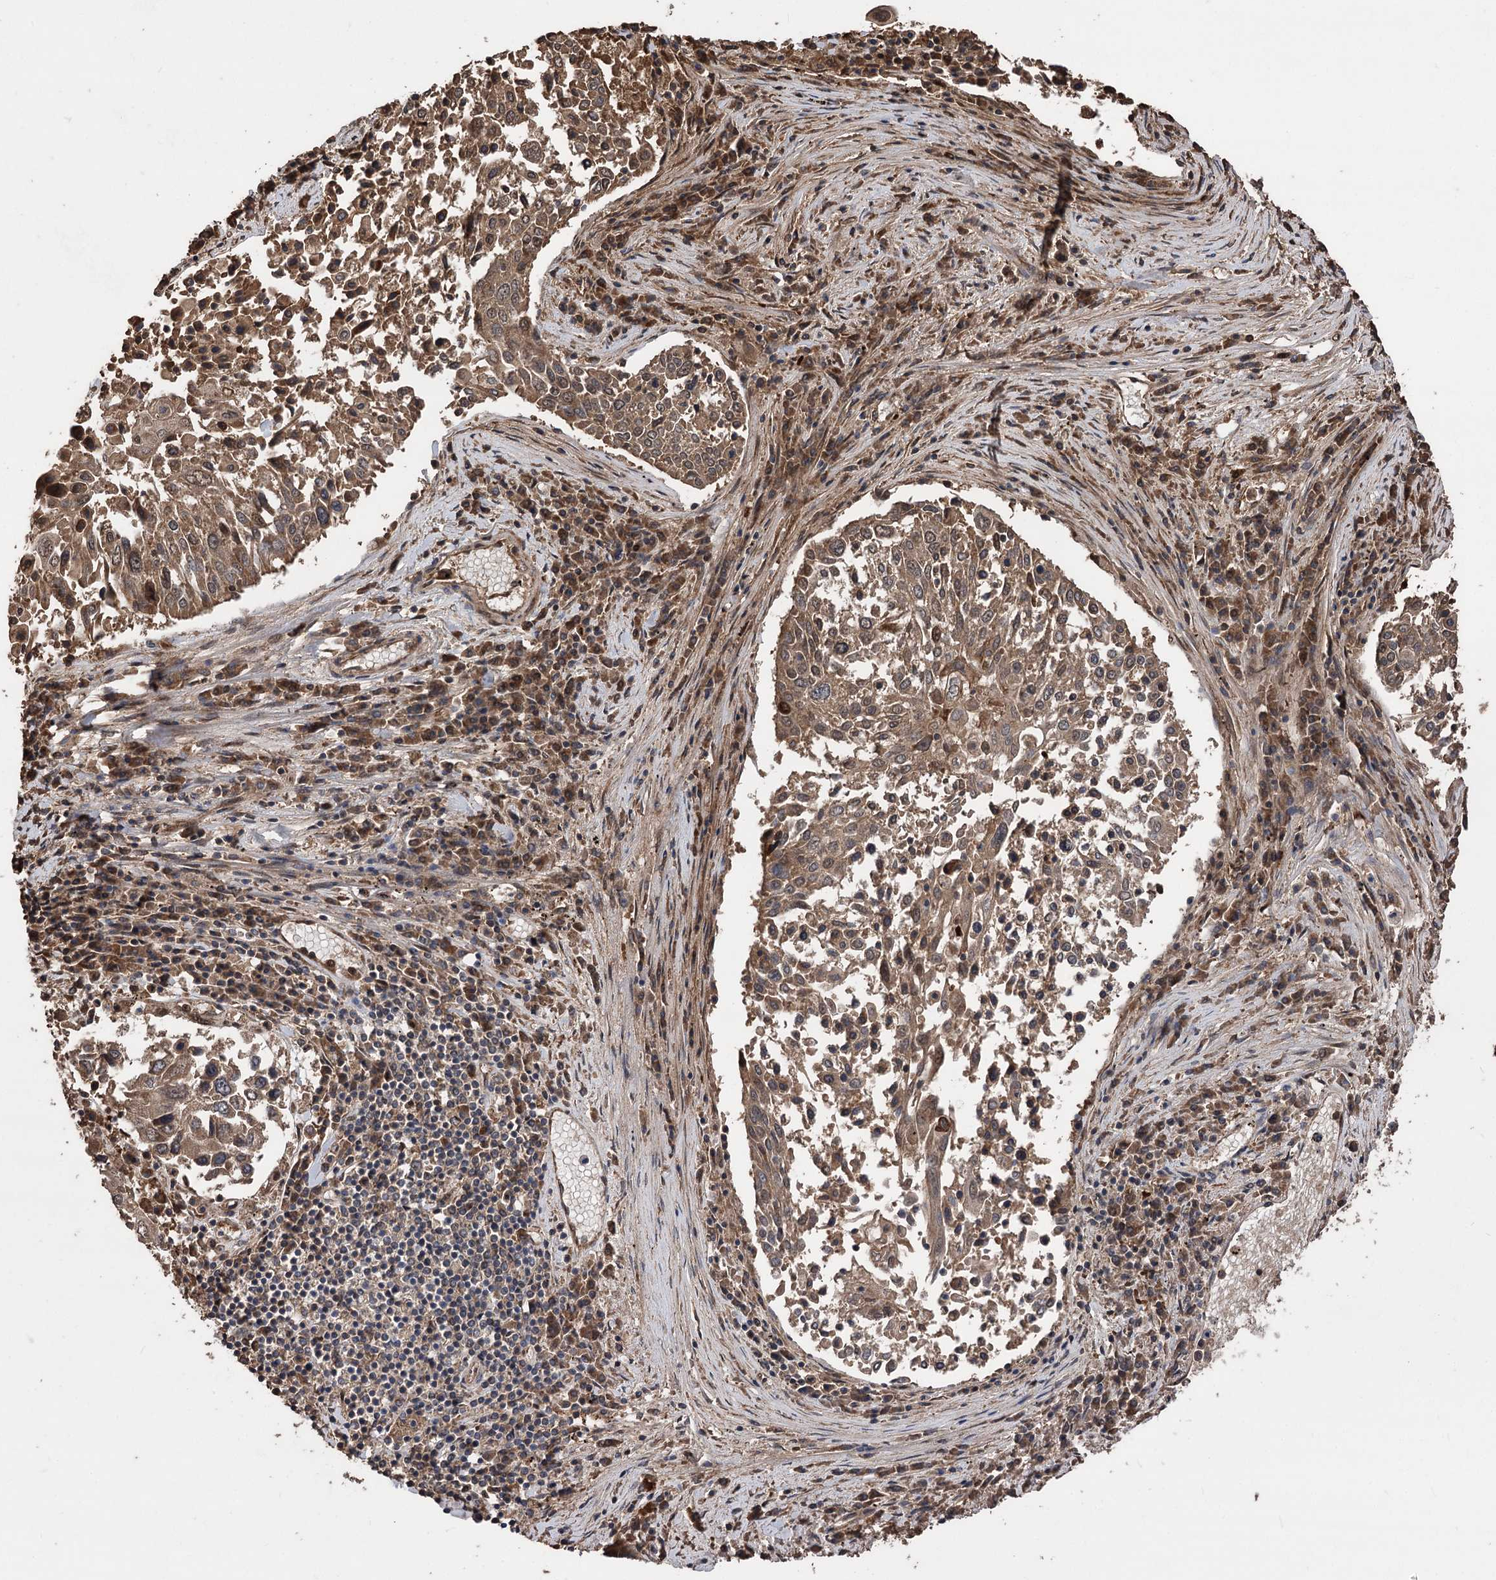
{"staining": {"intensity": "moderate", "quantity": ">75%", "location": "cytoplasmic/membranous"}, "tissue": "lung cancer", "cell_type": "Tumor cells", "image_type": "cancer", "snomed": [{"axis": "morphology", "description": "Squamous cell carcinoma, NOS"}, {"axis": "topography", "description": "Lung"}], "caption": "Human lung cancer stained for a protein (brown) shows moderate cytoplasmic/membranous positive positivity in approximately >75% of tumor cells.", "gene": "RASSF3", "patient": {"sex": "male", "age": 65}}